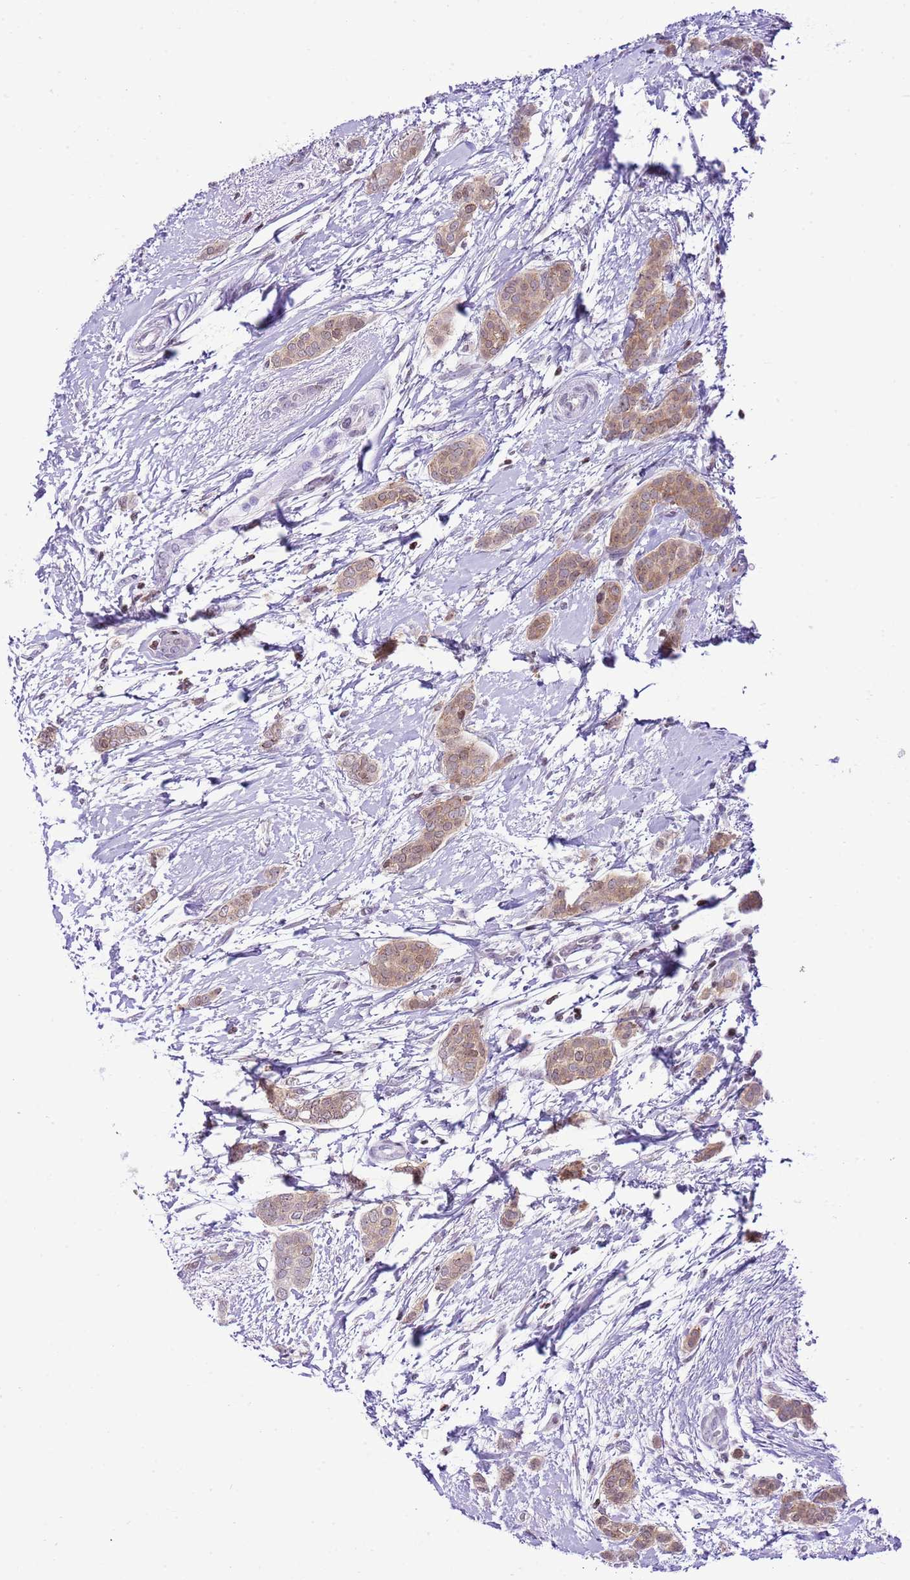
{"staining": {"intensity": "moderate", "quantity": "25%-75%", "location": "cytoplasmic/membranous"}, "tissue": "breast cancer", "cell_type": "Tumor cells", "image_type": "cancer", "snomed": [{"axis": "morphology", "description": "Duct carcinoma"}, {"axis": "topography", "description": "Breast"}], "caption": "Immunohistochemical staining of human intraductal carcinoma (breast) exhibits medium levels of moderate cytoplasmic/membranous protein staining in approximately 25%-75% of tumor cells.", "gene": "PRR15", "patient": {"sex": "female", "age": 72}}